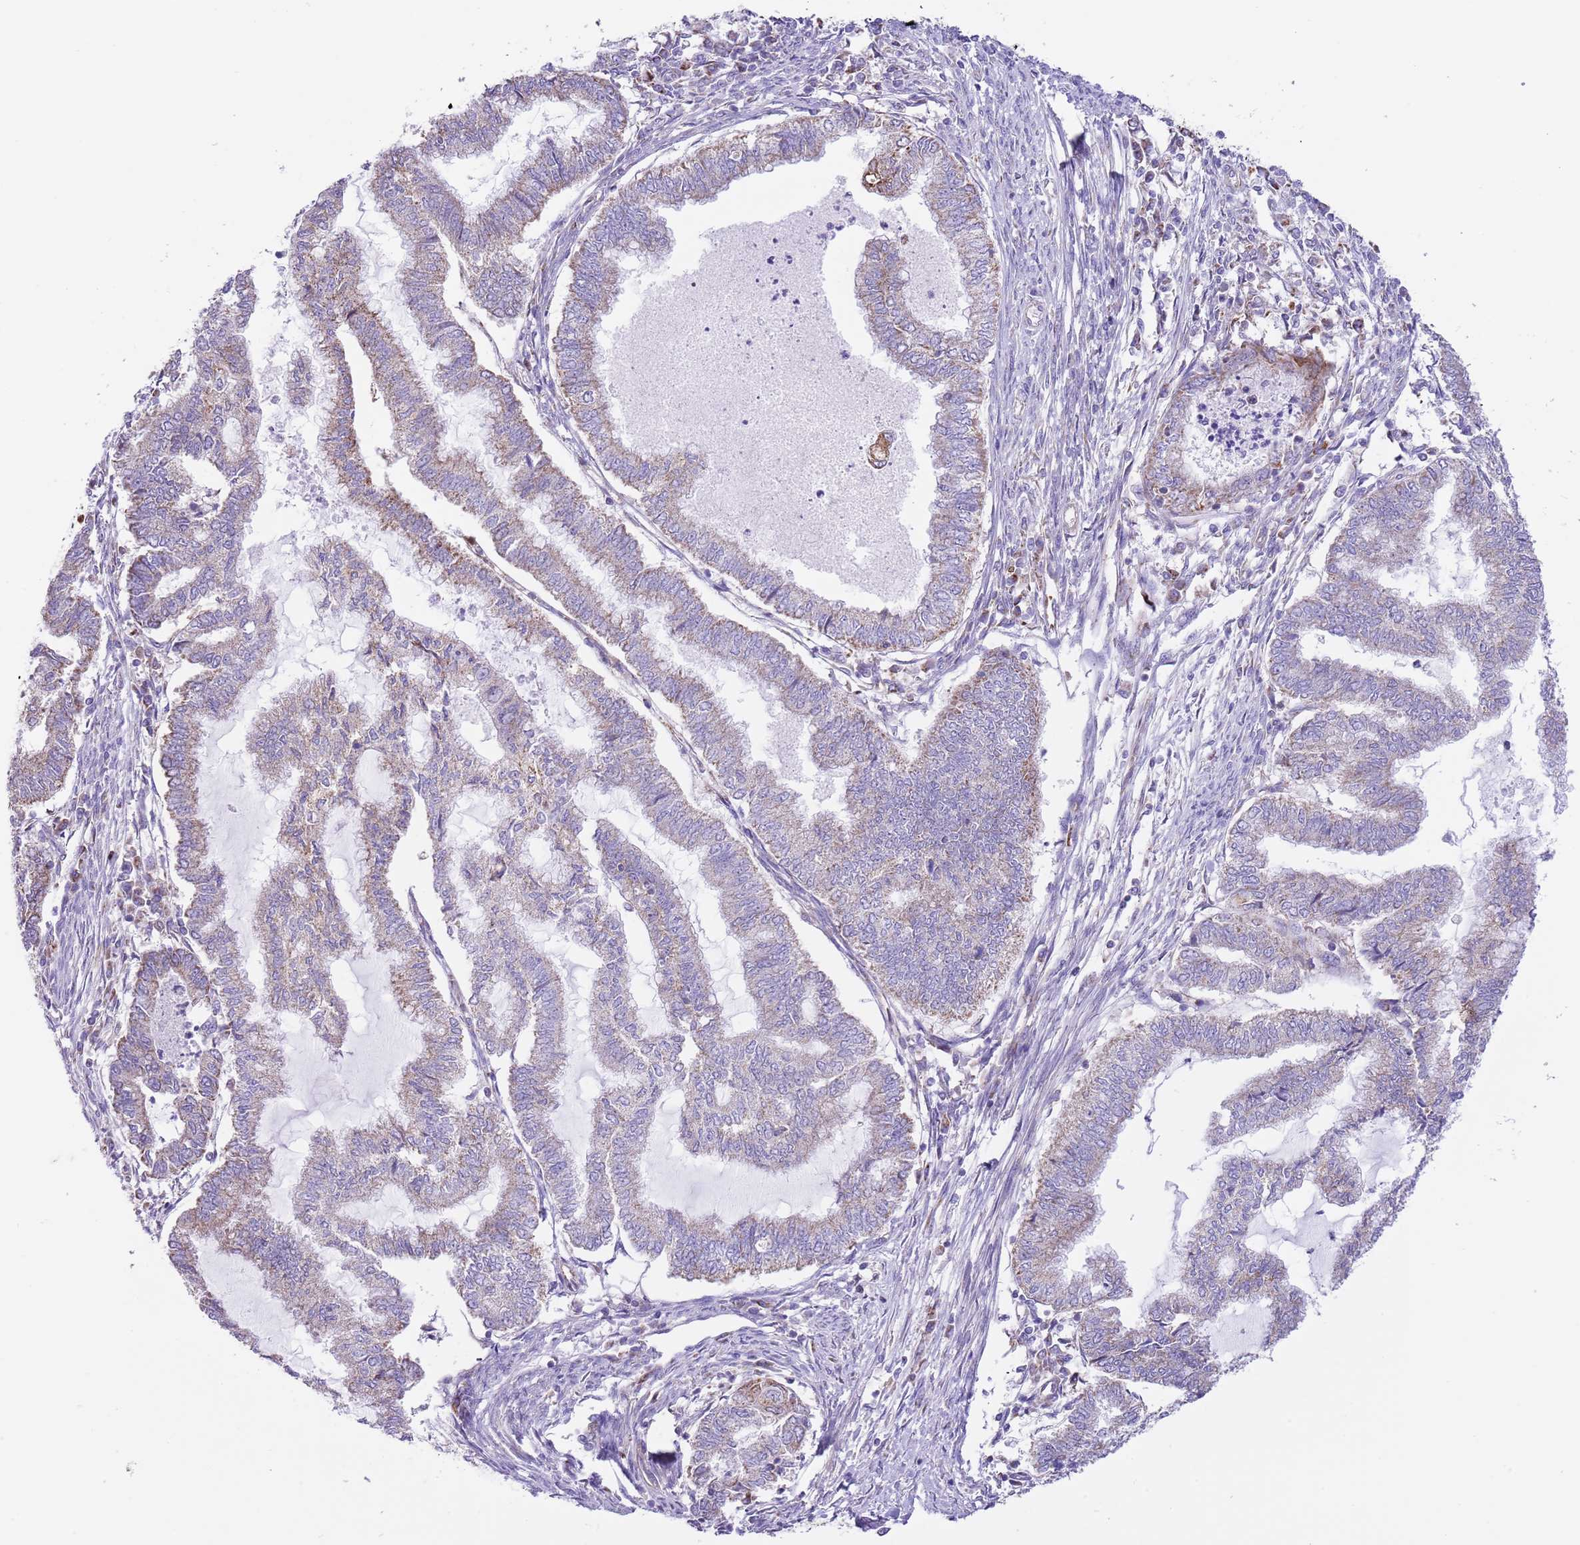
{"staining": {"intensity": "weak", "quantity": "25%-75%", "location": "cytoplasmic/membranous"}, "tissue": "endometrial cancer", "cell_type": "Tumor cells", "image_type": "cancer", "snomed": [{"axis": "morphology", "description": "Adenocarcinoma, NOS"}, {"axis": "topography", "description": "Endometrium"}], "caption": "Adenocarcinoma (endometrial) stained for a protein (brown) displays weak cytoplasmic/membranous positive expression in approximately 25%-75% of tumor cells.", "gene": "SS18L2", "patient": {"sex": "female", "age": 79}}